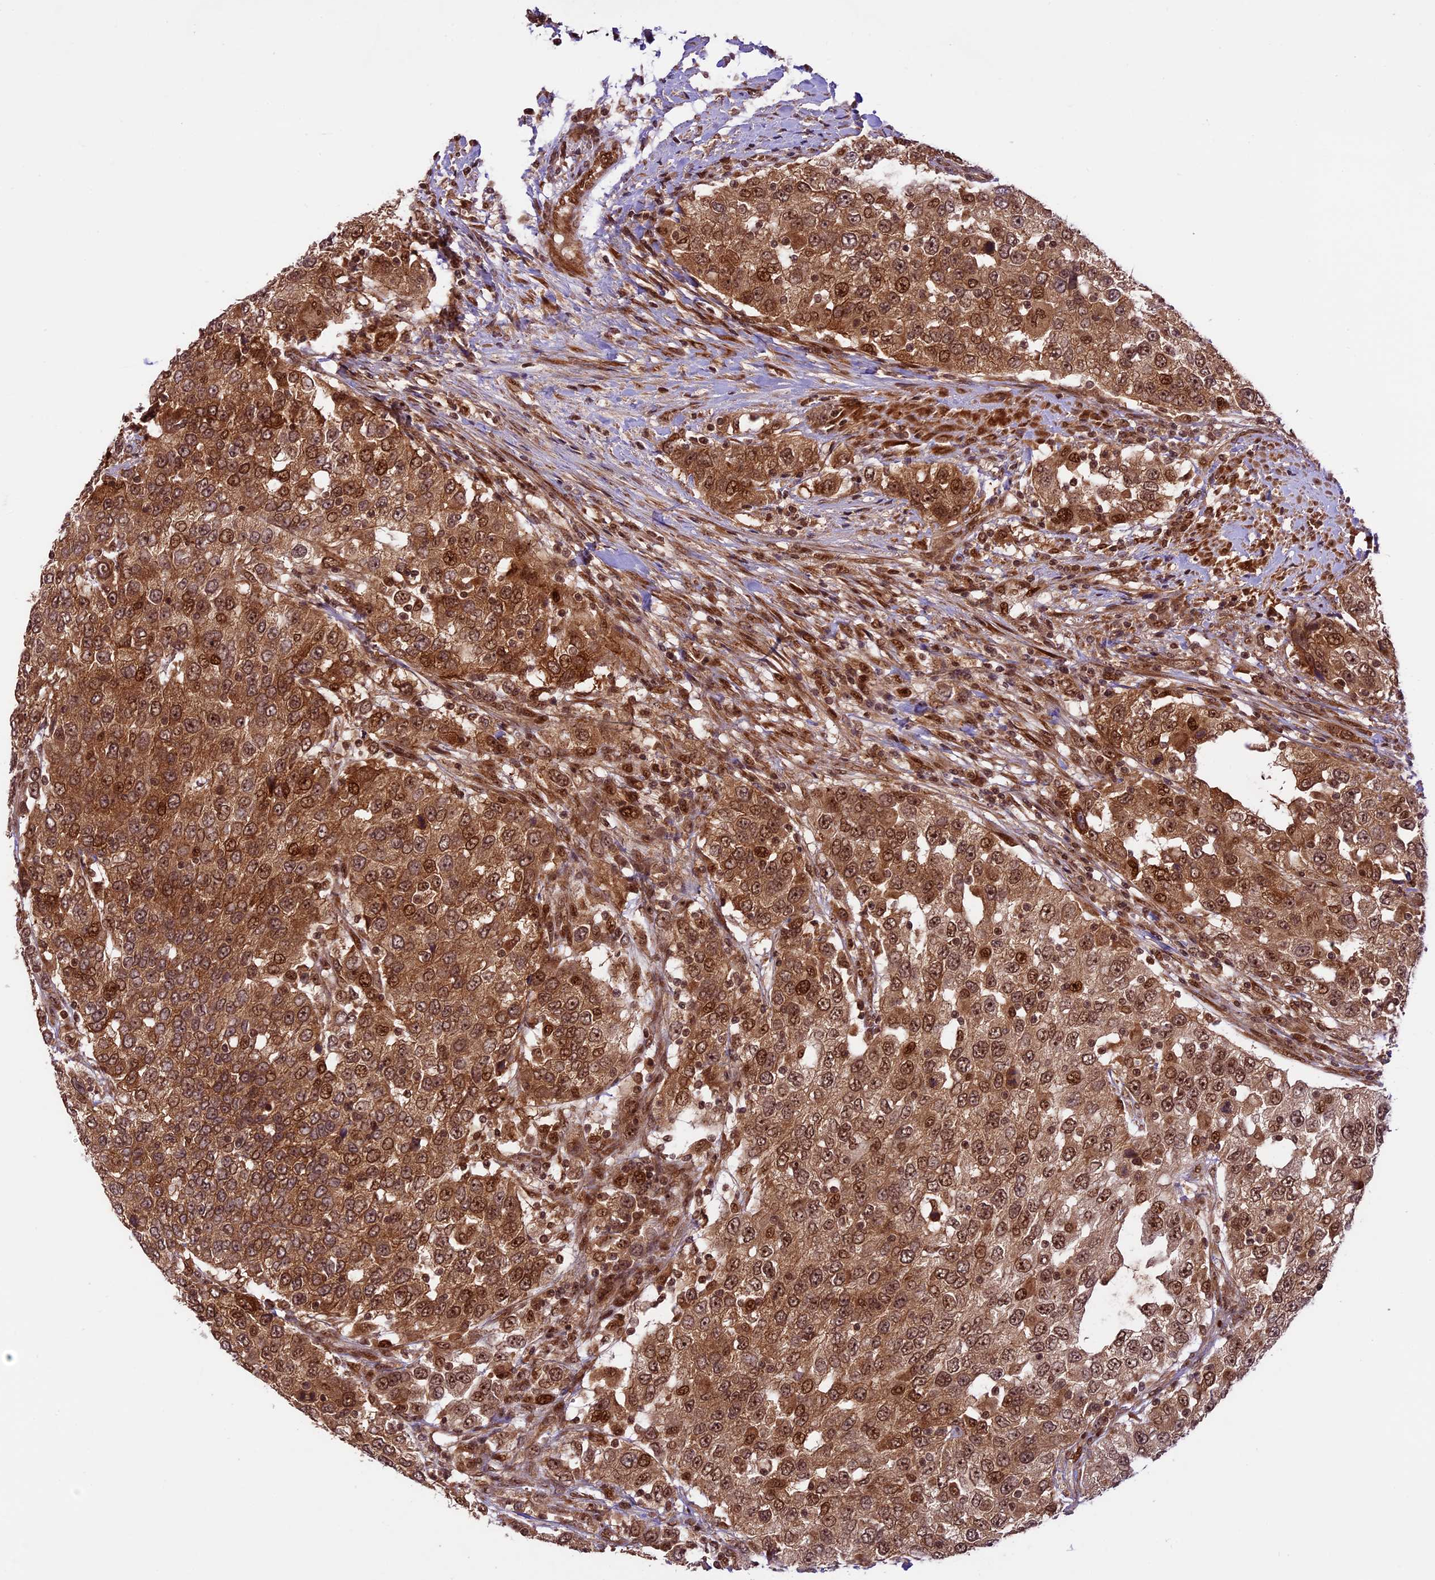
{"staining": {"intensity": "moderate", "quantity": ">75%", "location": "cytoplasmic/membranous,nuclear"}, "tissue": "urothelial cancer", "cell_type": "Tumor cells", "image_type": "cancer", "snomed": [{"axis": "morphology", "description": "Urothelial carcinoma, High grade"}, {"axis": "topography", "description": "Urinary bladder"}], "caption": "A high-resolution micrograph shows immunohistochemistry (IHC) staining of high-grade urothelial carcinoma, which exhibits moderate cytoplasmic/membranous and nuclear expression in about >75% of tumor cells.", "gene": "DHX38", "patient": {"sex": "female", "age": 80}}